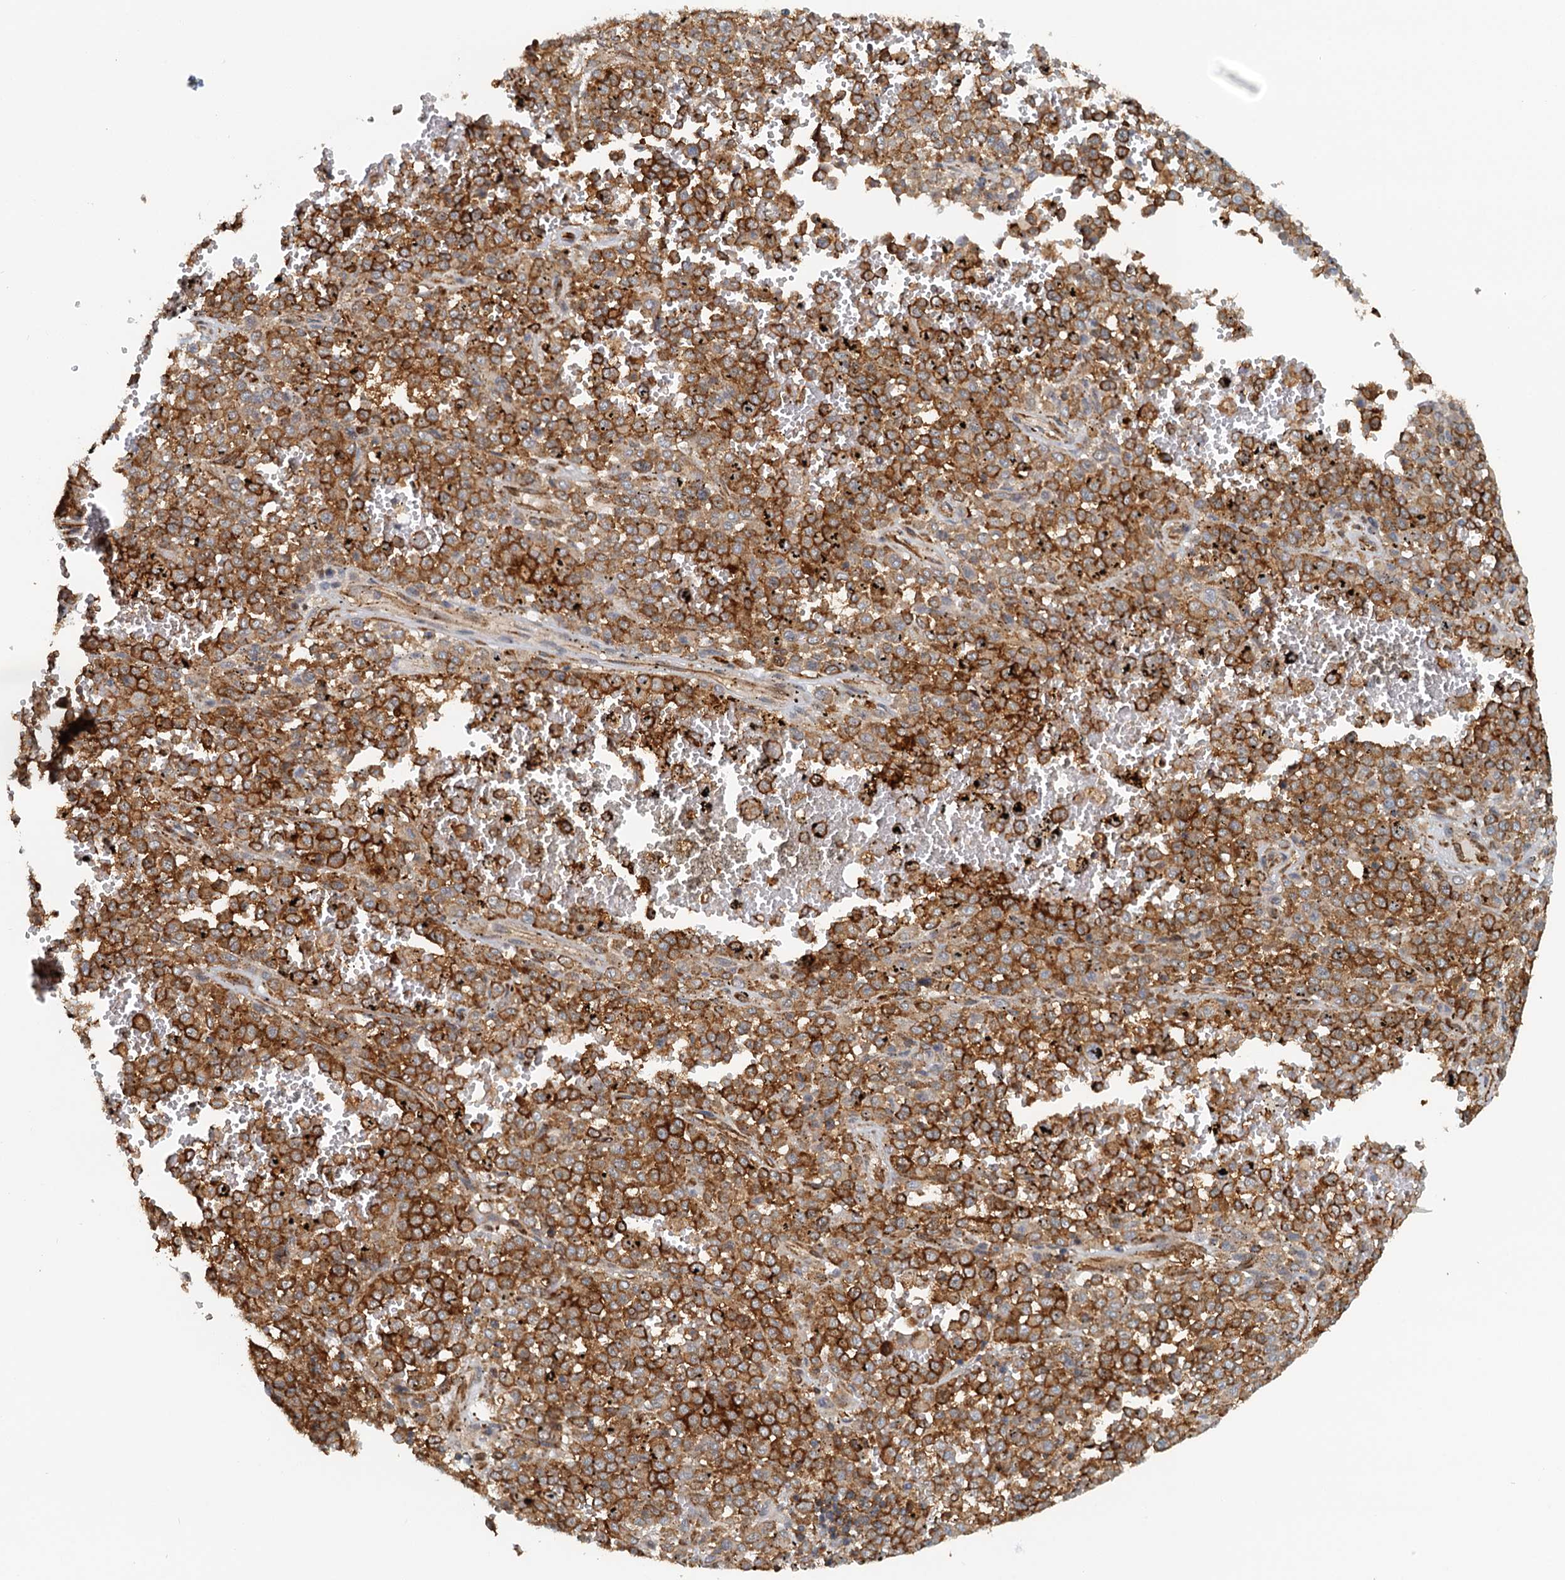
{"staining": {"intensity": "strong", "quantity": ">75%", "location": "cytoplasmic/membranous"}, "tissue": "melanoma", "cell_type": "Tumor cells", "image_type": "cancer", "snomed": [{"axis": "morphology", "description": "Malignant melanoma, Metastatic site"}, {"axis": "topography", "description": "Pancreas"}], "caption": "An immunohistochemistry (IHC) histopathology image of neoplastic tissue is shown. Protein staining in brown shows strong cytoplasmic/membranous positivity in melanoma within tumor cells.", "gene": "NIPAL3", "patient": {"sex": "female", "age": 30}}